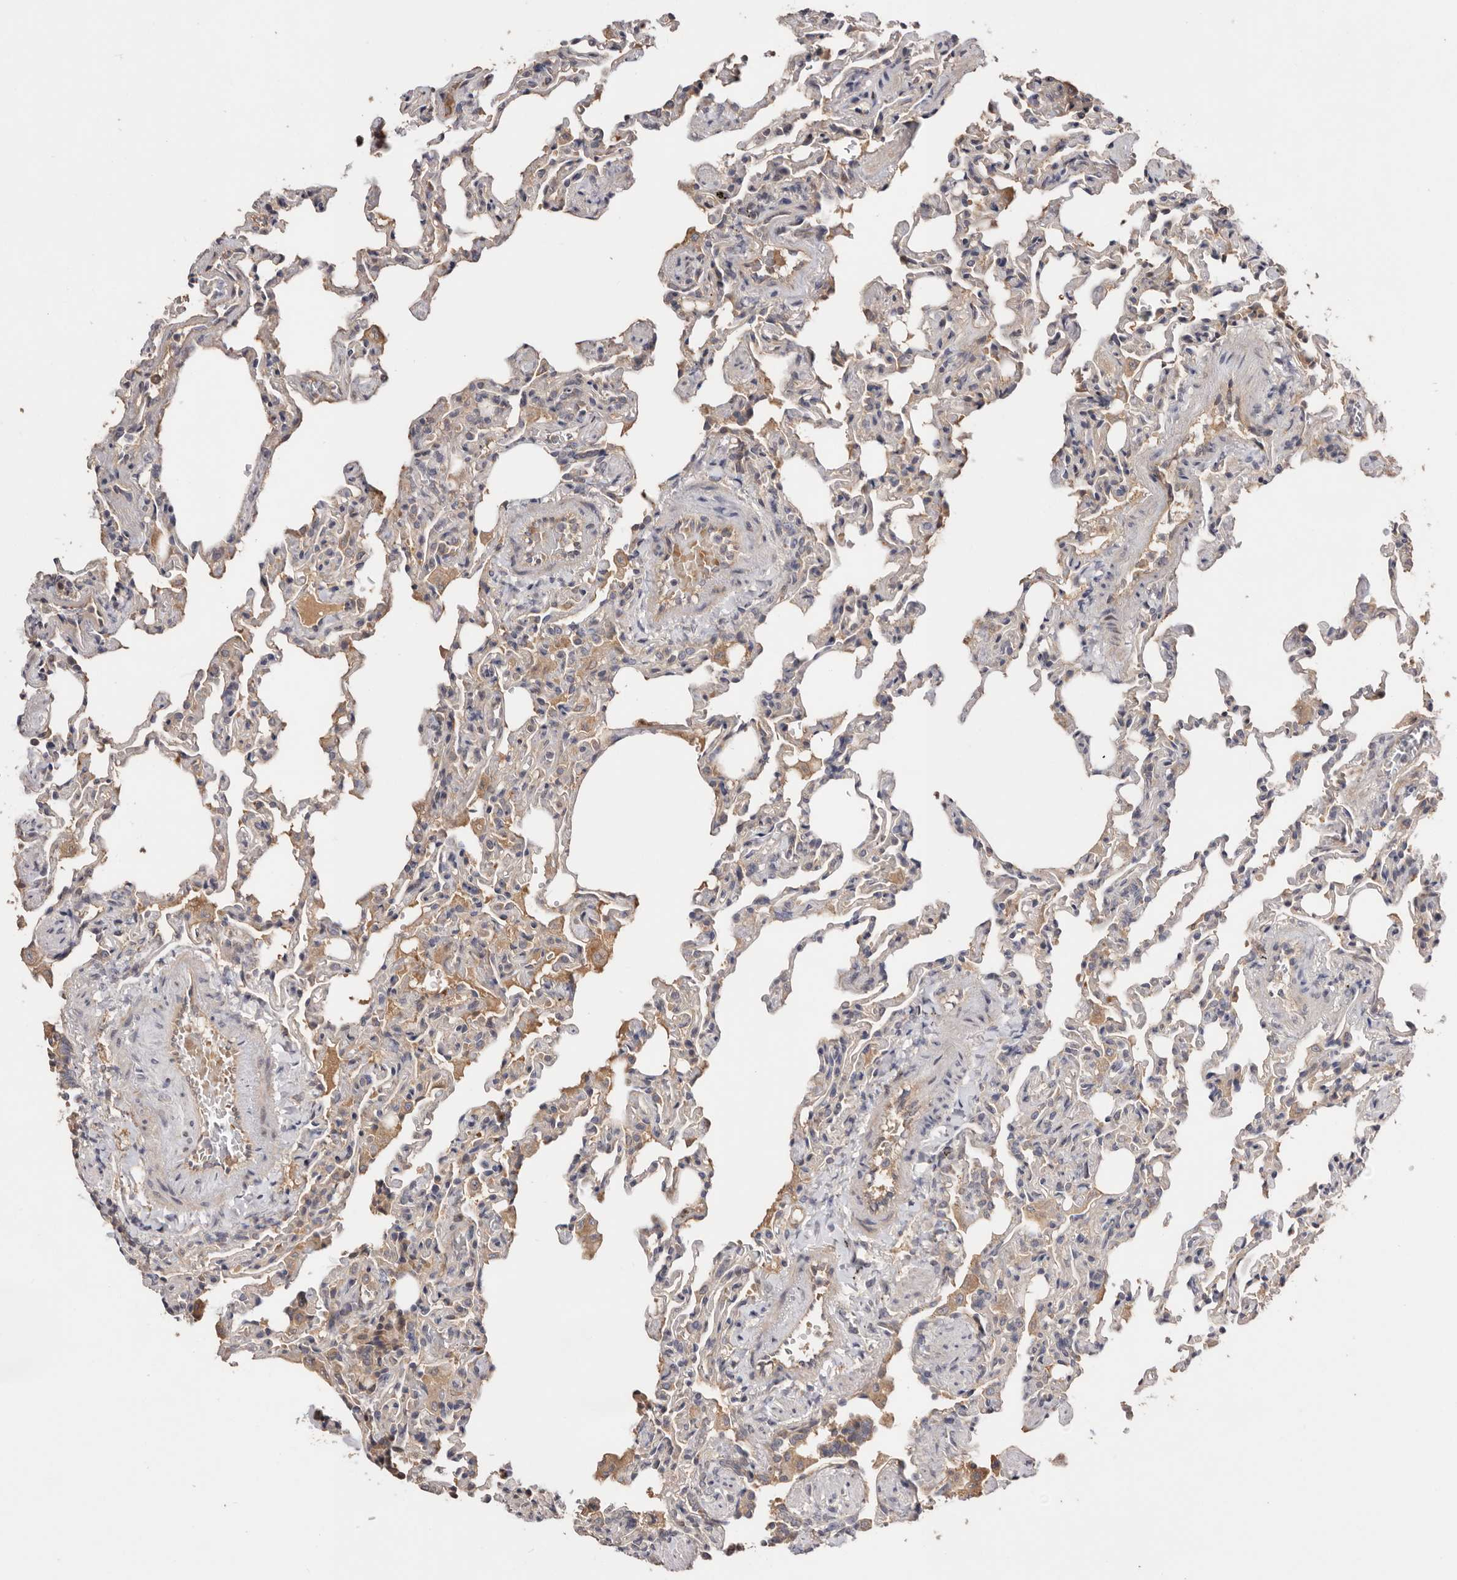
{"staining": {"intensity": "weak", "quantity": "<25%", "location": "cytoplasmic/membranous"}, "tissue": "lung", "cell_type": "Alveolar cells", "image_type": "normal", "snomed": [{"axis": "morphology", "description": "Normal tissue, NOS"}, {"axis": "topography", "description": "Lung"}], "caption": "This is a micrograph of immunohistochemistry (IHC) staining of benign lung, which shows no positivity in alveolar cells.", "gene": "DOP1A", "patient": {"sex": "male", "age": 20}}